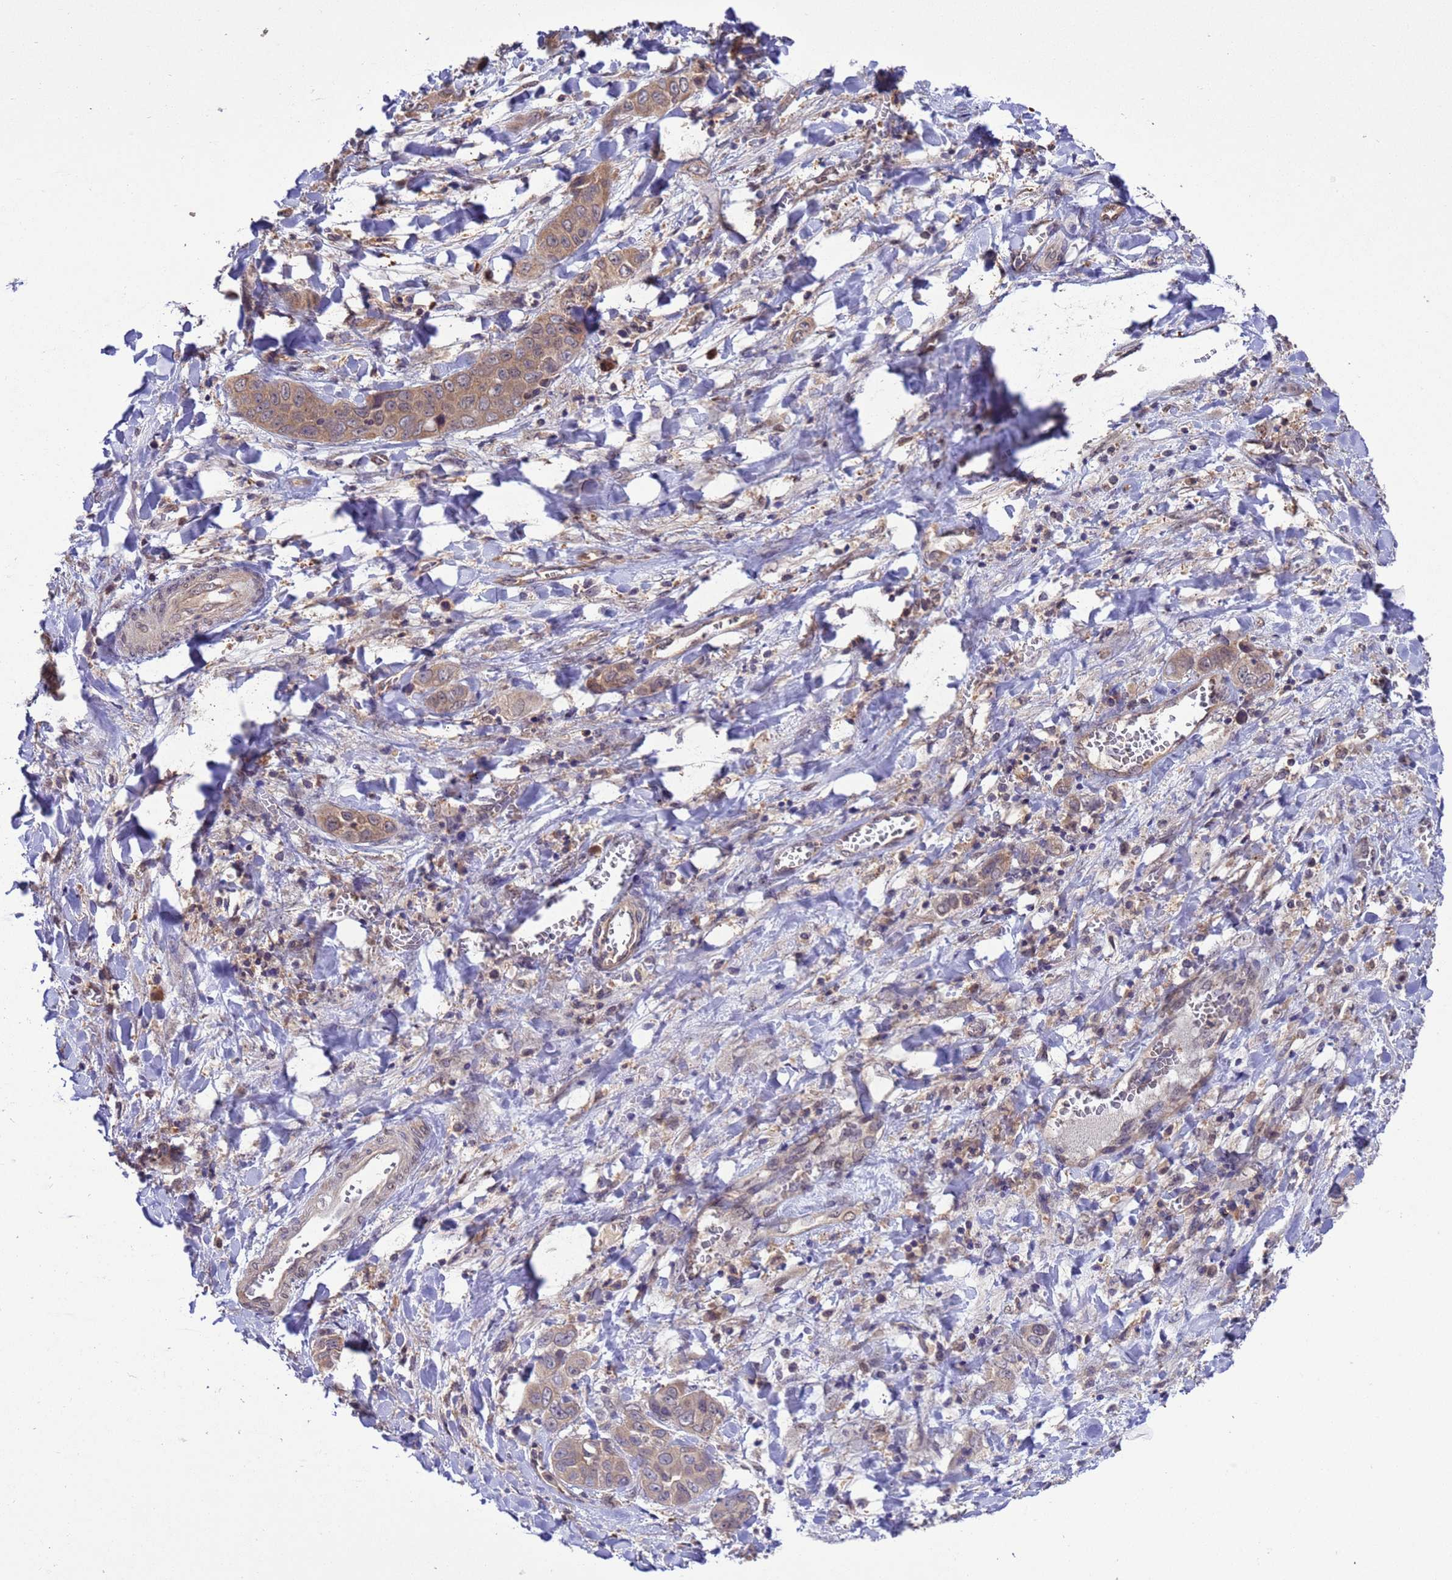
{"staining": {"intensity": "weak", "quantity": ">75%", "location": "cytoplasmic/membranous"}, "tissue": "liver cancer", "cell_type": "Tumor cells", "image_type": "cancer", "snomed": [{"axis": "morphology", "description": "Cholangiocarcinoma"}, {"axis": "topography", "description": "Liver"}], "caption": "Liver cancer (cholangiocarcinoma) stained for a protein shows weak cytoplasmic/membranous positivity in tumor cells.", "gene": "ZFP69B", "patient": {"sex": "female", "age": 52}}